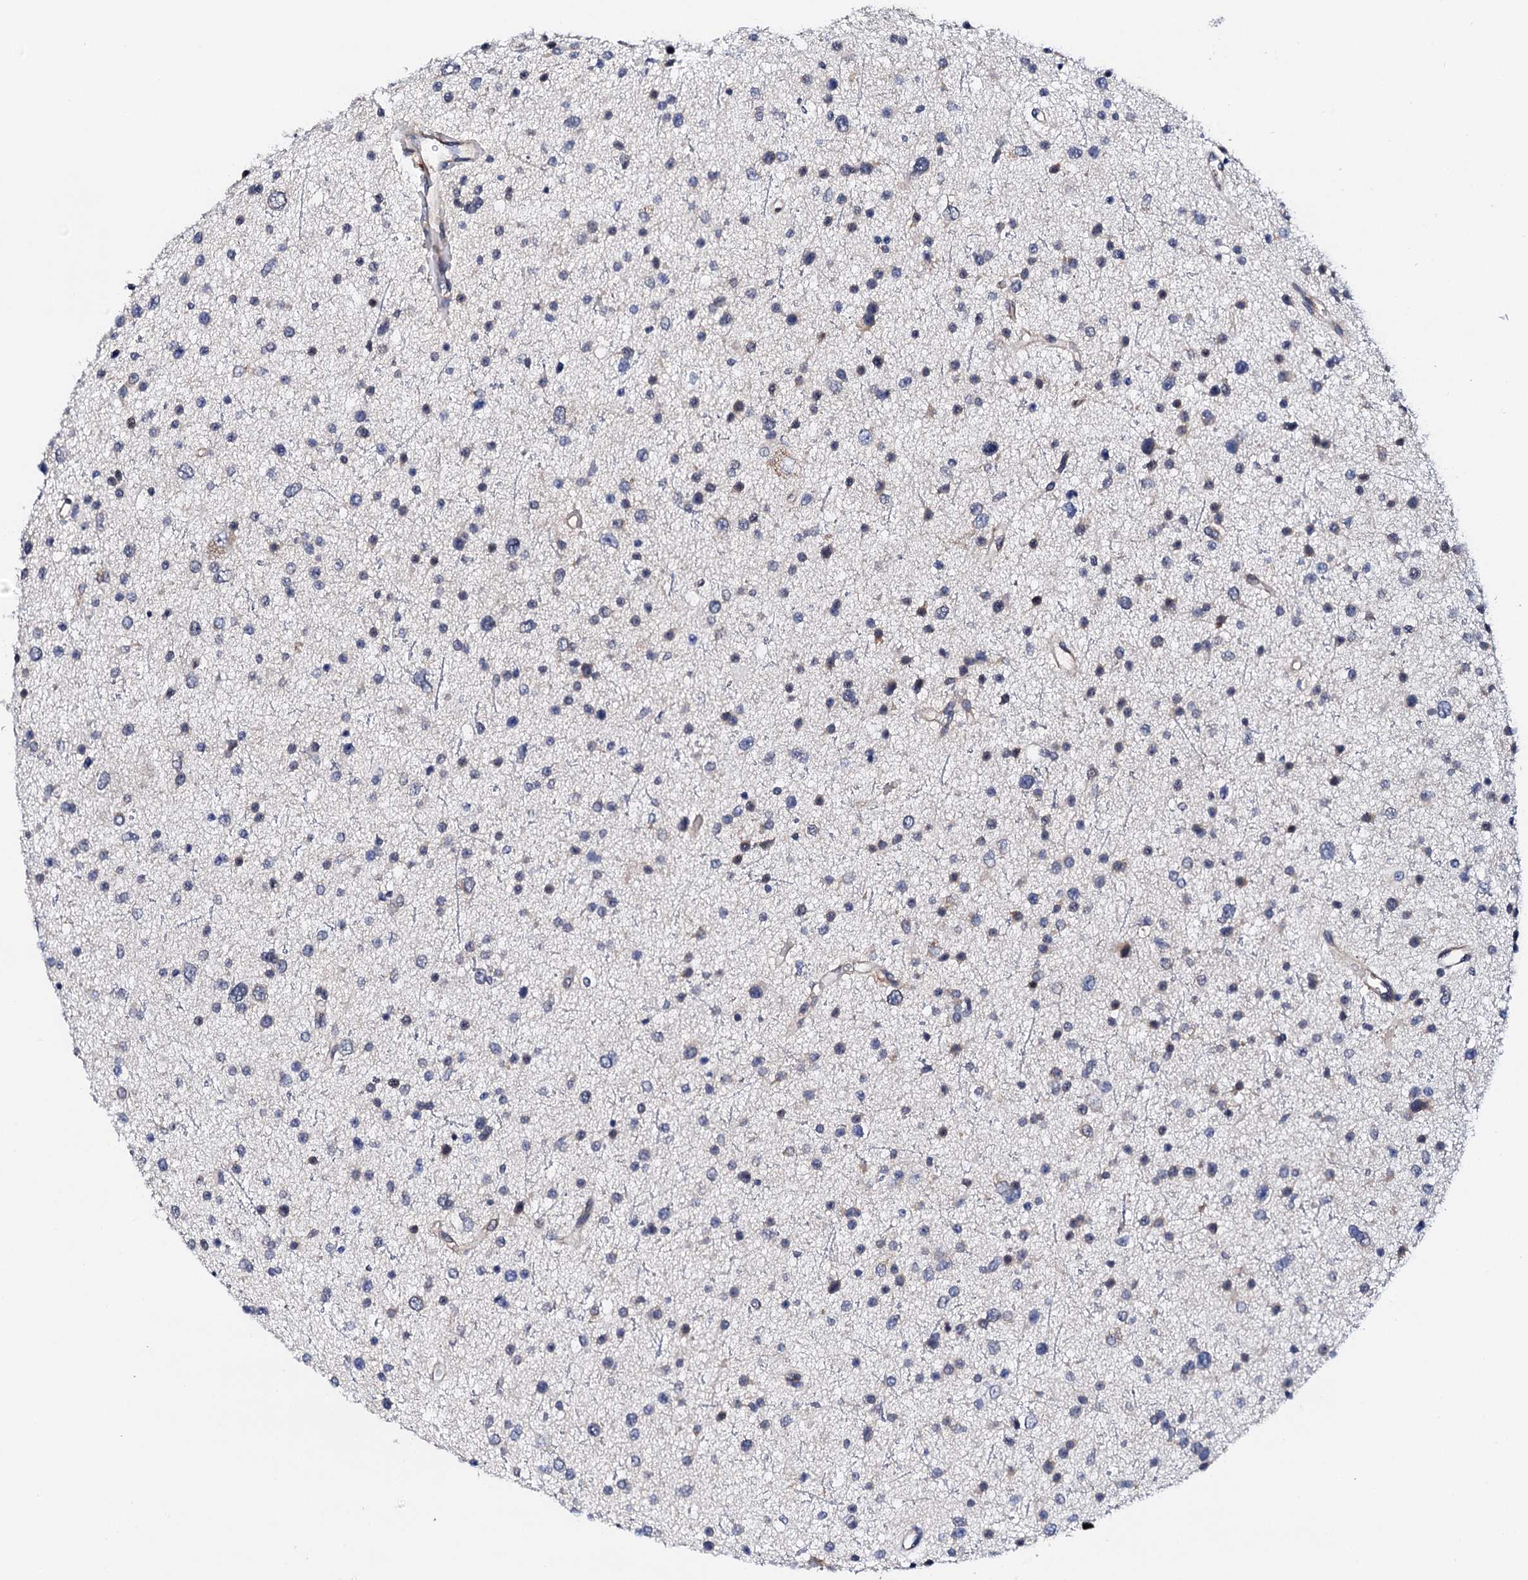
{"staining": {"intensity": "negative", "quantity": "none", "location": "none"}, "tissue": "glioma", "cell_type": "Tumor cells", "image_type": "cancer", "snomed": [{"axis": "morphology", "description": "Glioma, malignant, Low grade"}, {"axis": "topography", "description": "Brain"}], "caption": "There is no significant positivity in tumor cells of glioma. (Stains: DAB IHC with hematoxylin counter stain, Microscopy: brightfield microscopy at high magnification).", "gene": "NUP58", "patient": {"sex": "female", "age": 37}}